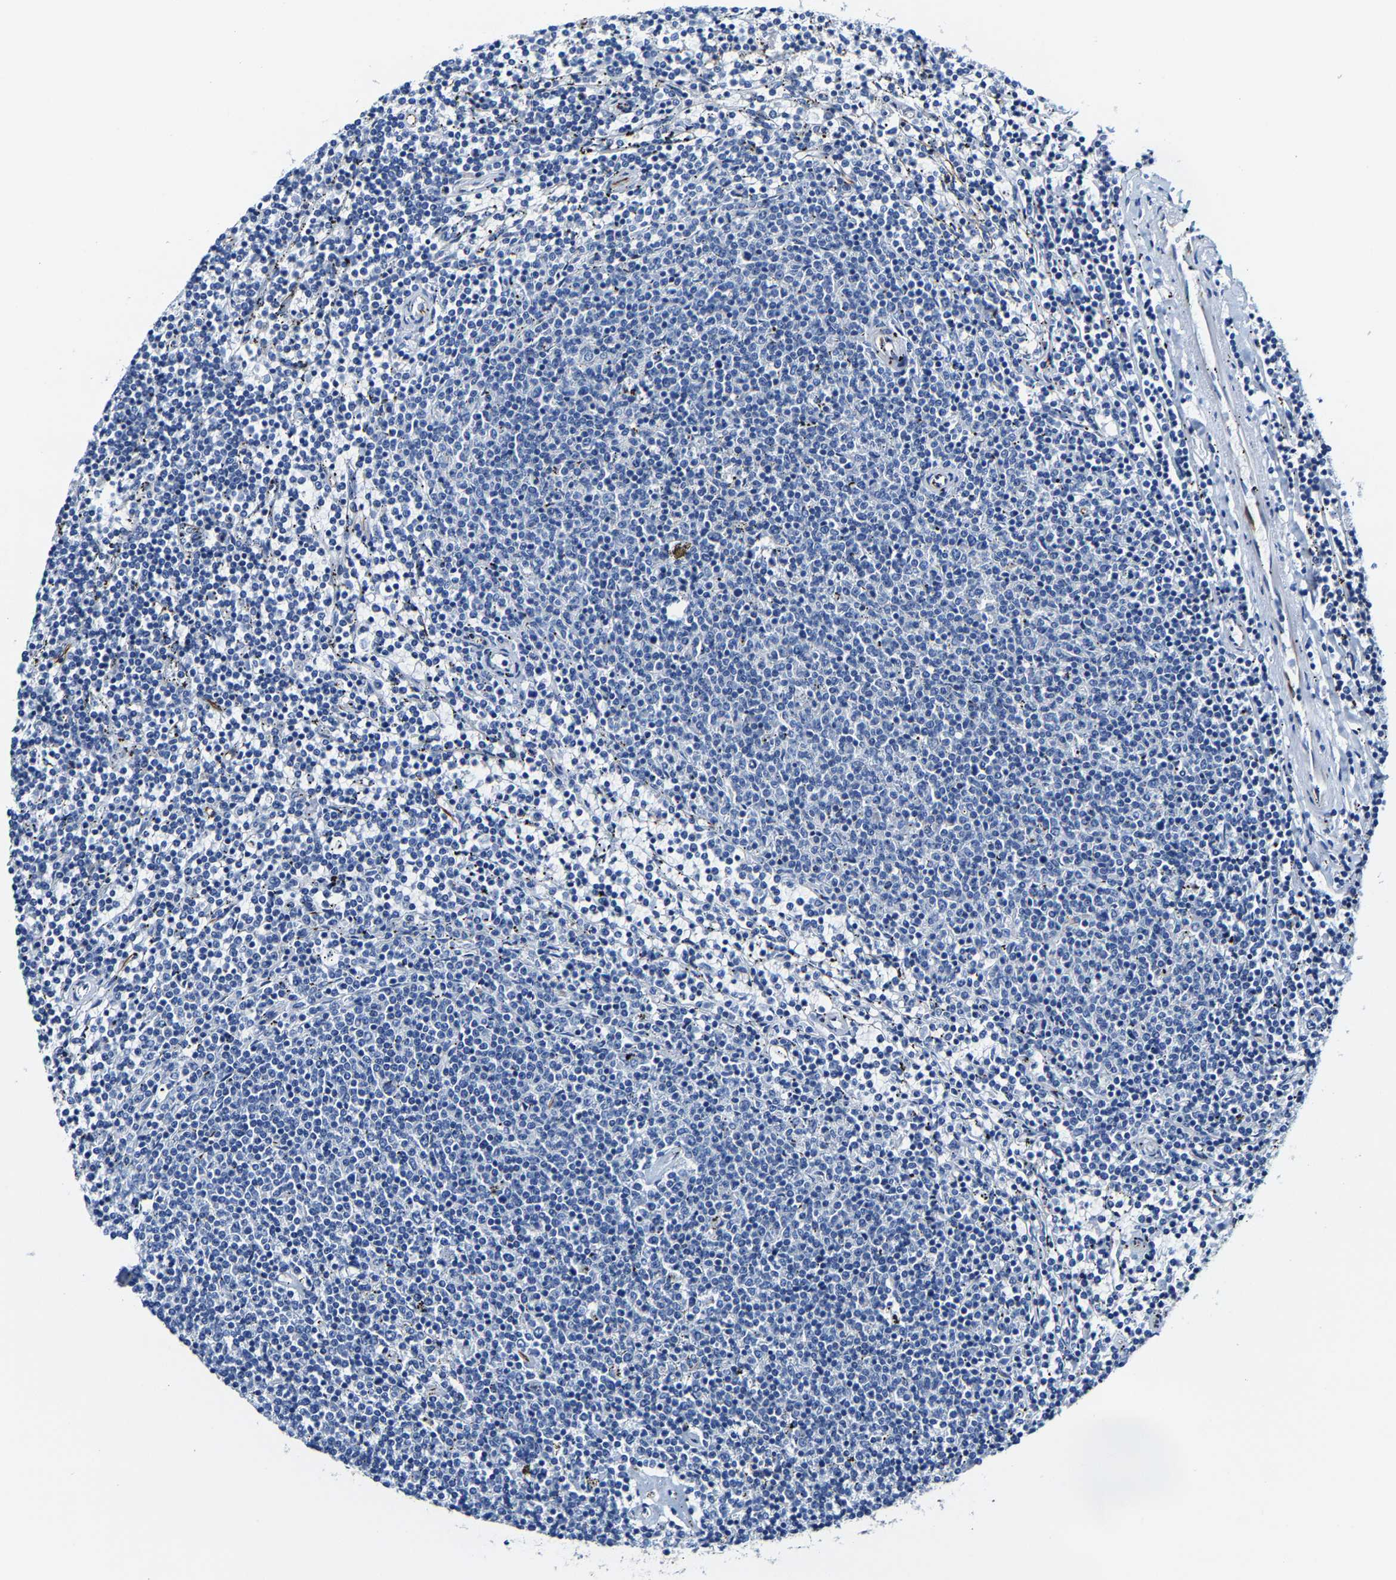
{"staining": {"intensity": "negative", "quantity": "none", "location": "none"}, "tissue": "lymphoma", "cell_type": "Tumor cells", "image_type": "cancer", "snomed": [{"axis": "morphology", "description": "Malignant lymphoma, non-Hodgkin's type, Low grade"}, {"axis": "topography", "description": "Spleen"}], "caption": "DAB (3,3'-diaminobenzidine) immunohistochemical staining of human malignant lymphoma, non-Hodgkin's type (low-grade) shows no significant staining in tumor cells.", "gene": "MMEL1", "patient": {"sex": "female", "age": 50}}